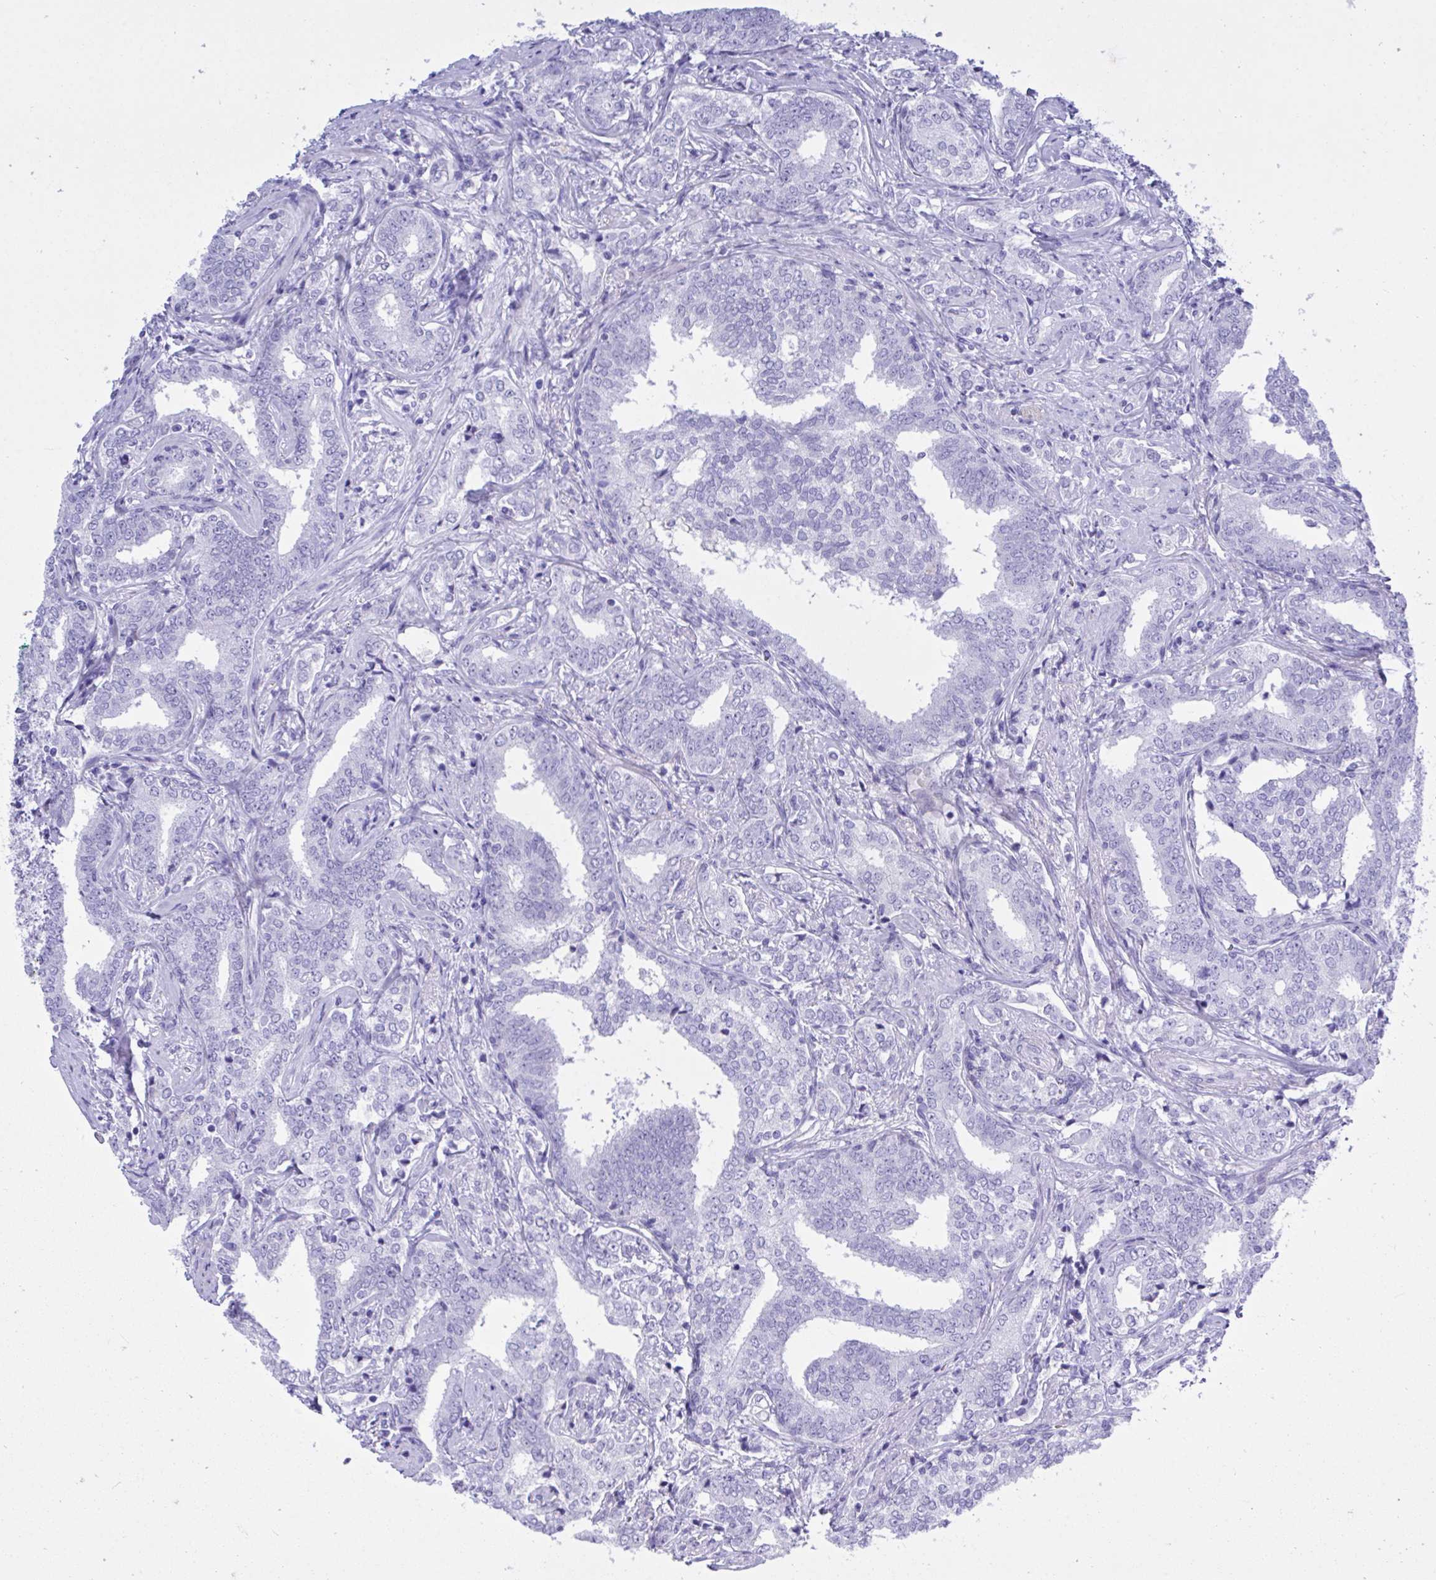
{"staining": {"intensity": "negative", "quantity": "none", "location": "none"}, "tissue": "prostate cancer", "cell_type": "Tumor cells", "image_type": "cancer", "snomed": [{"axis": "morphology", "description": "Adenocarcinoma, High grade"}, {"axis": "topography", "description": "Prostate"}], "caption": "This is a micrograph of immunohistochemistry (IHC) staining of high-grade adenocarcinoma (prostate), which shows no positivity in tumor cells.", "gene": "BEX5", "patient": {"sex": "male", "age": 72}}